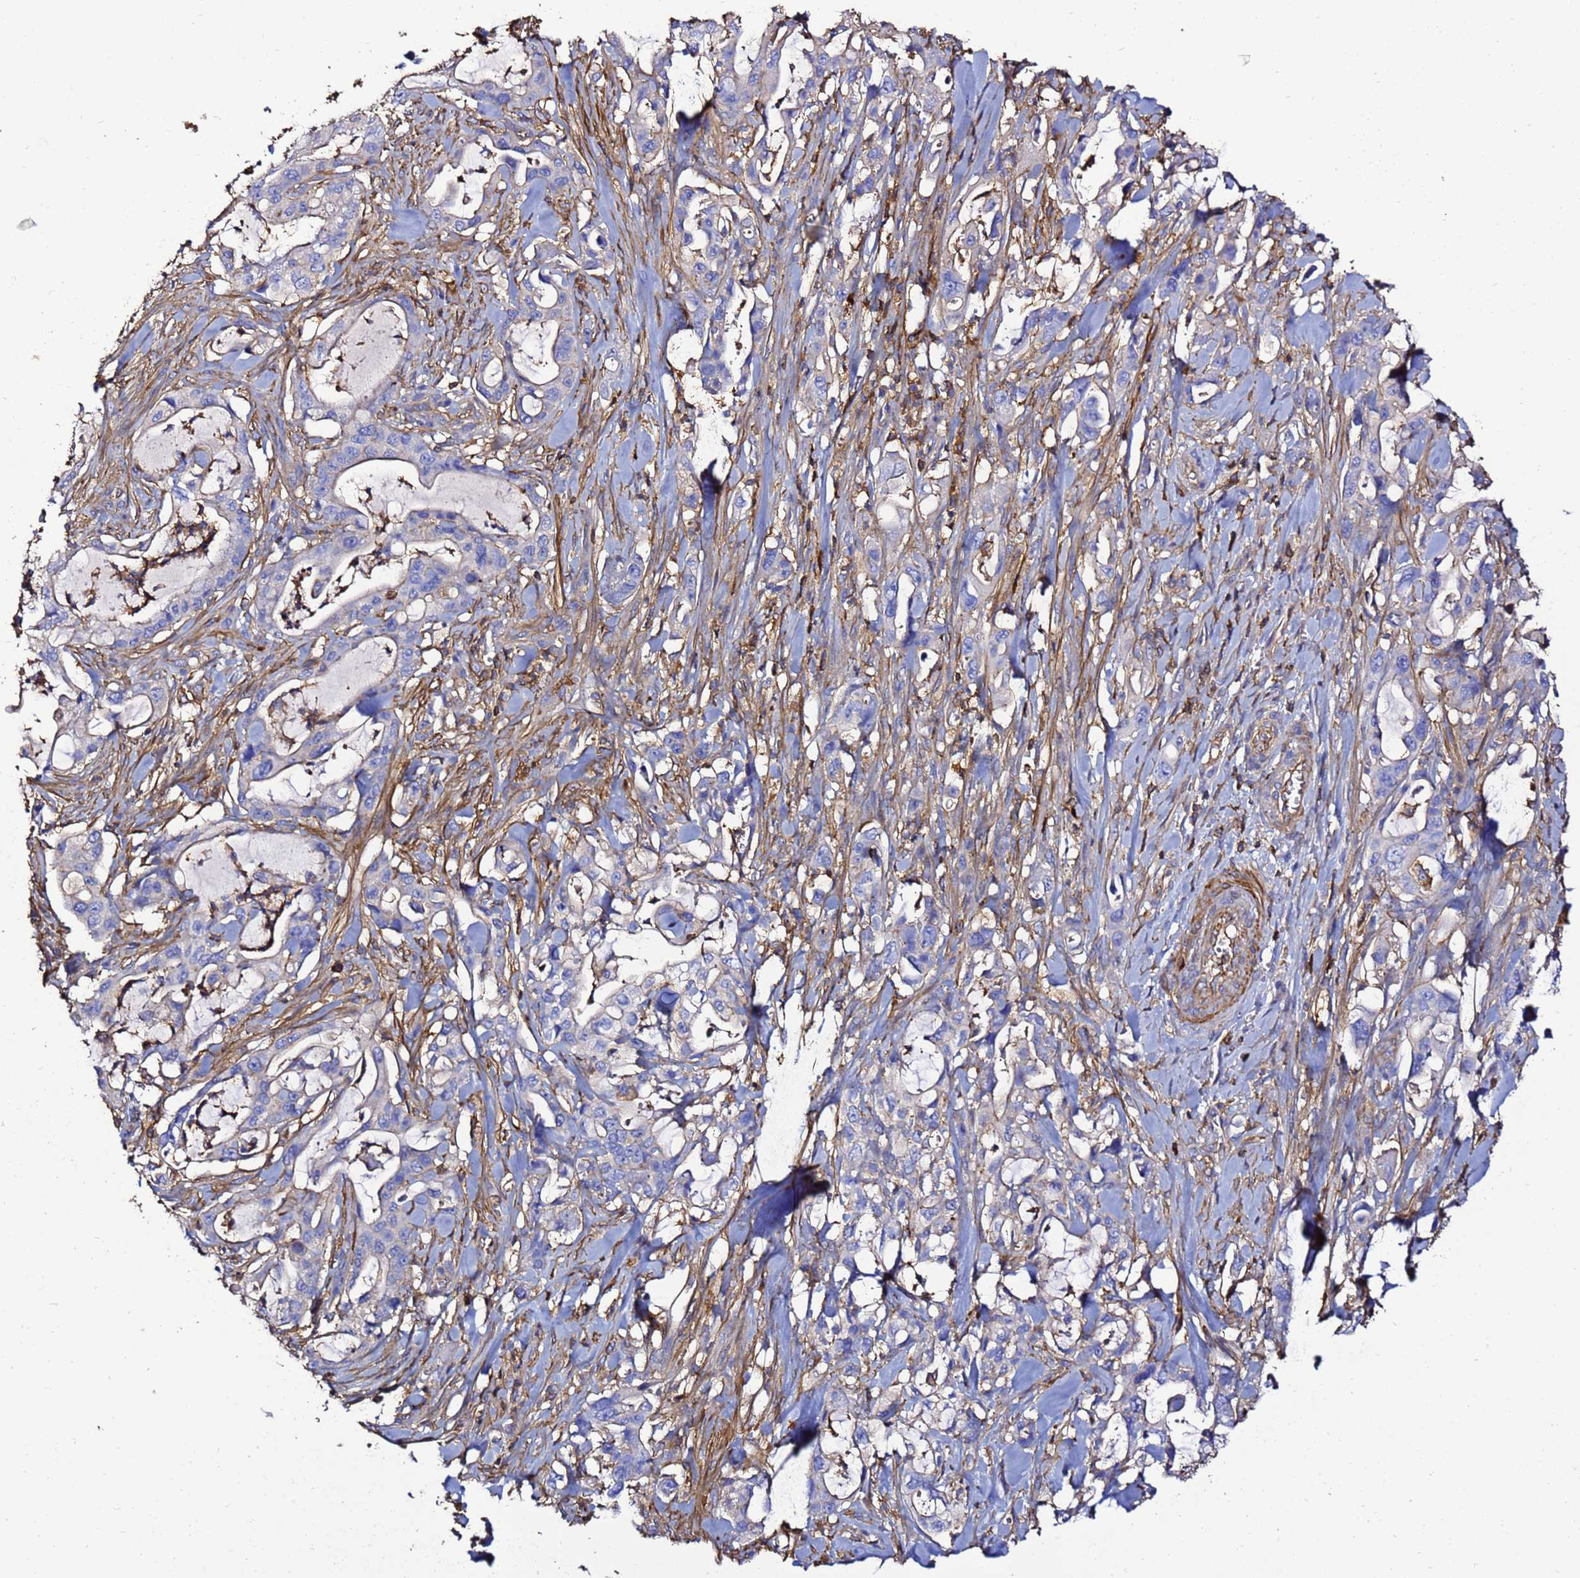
{"staining": {"intensity": "negative", "quantity": "none", "location": "none"}, "tissue": "pancreatic cancer", "cell_type": "Tumor cells", "image_type": "cancer", "snomed": [{"axis": "morphology", "description": "Adenocarcinoma, NOS"}, {"axis": "topography", "description": "Pancreas"}], "caption": "An immunohistochemistry image of pancreatic adenocarcinoma is shown. There is no staining in tumor cells of pancreatic adenocarcinoma.", "gene": "ACTB", "patient": {"sex": "female", "age": 61}}